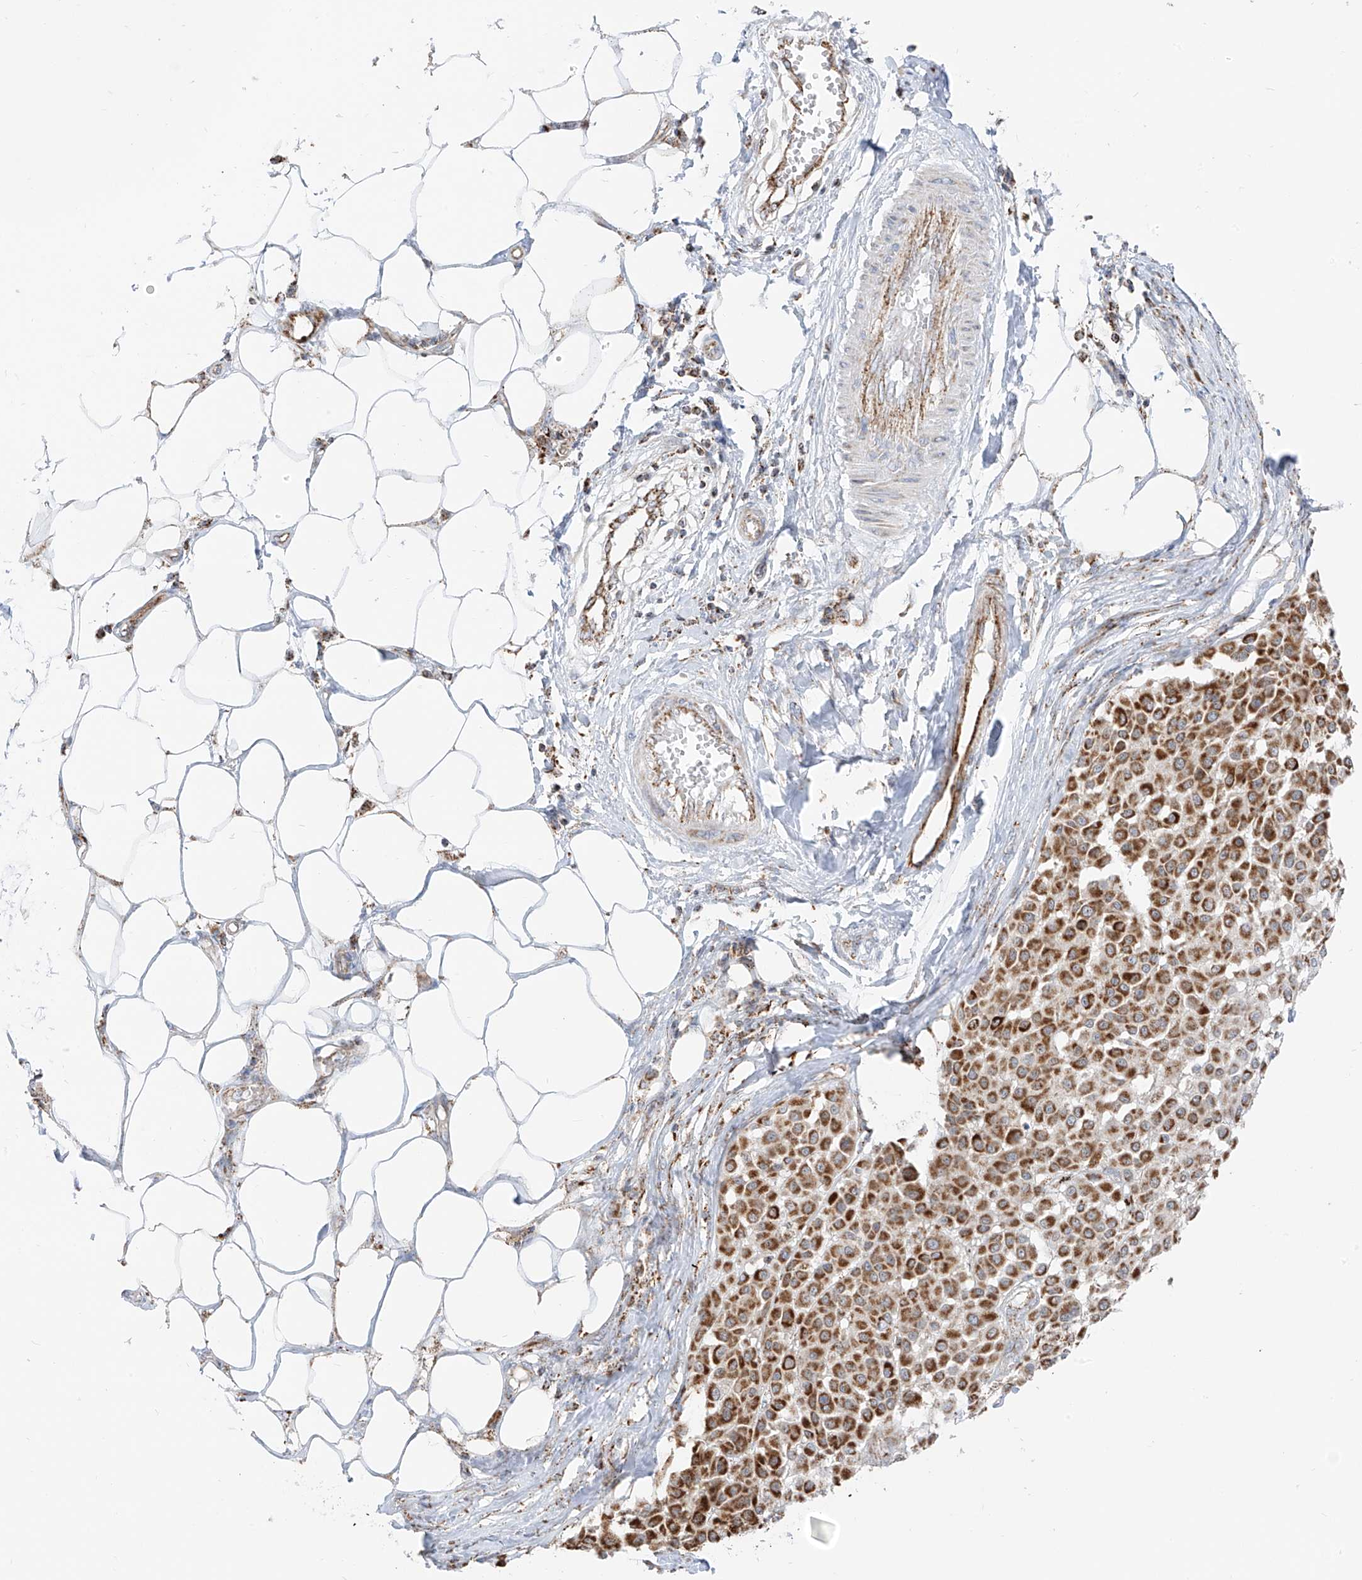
{"staining": {"intensity": "moderate", "quantity": ">75%", "location": "cytoplasmic/membranous"}, "tissue": "melanoma", "cell_type": "Tumor cells", "image_type": "cancer", "snomed": [{"axis": "morphology", "description": "Malignant melanoma, Metastatic site"}, {"axis": "topography", "description": "Soft tissue"}], "caption": "Immunohistochemical staining of melanoma reveals medium levels of moderate cytoplasmic/membranous staining in approximately >75% of tumor cells.", "gene": "ETHE1", "patient": {"sex": "male", "age": 41}}